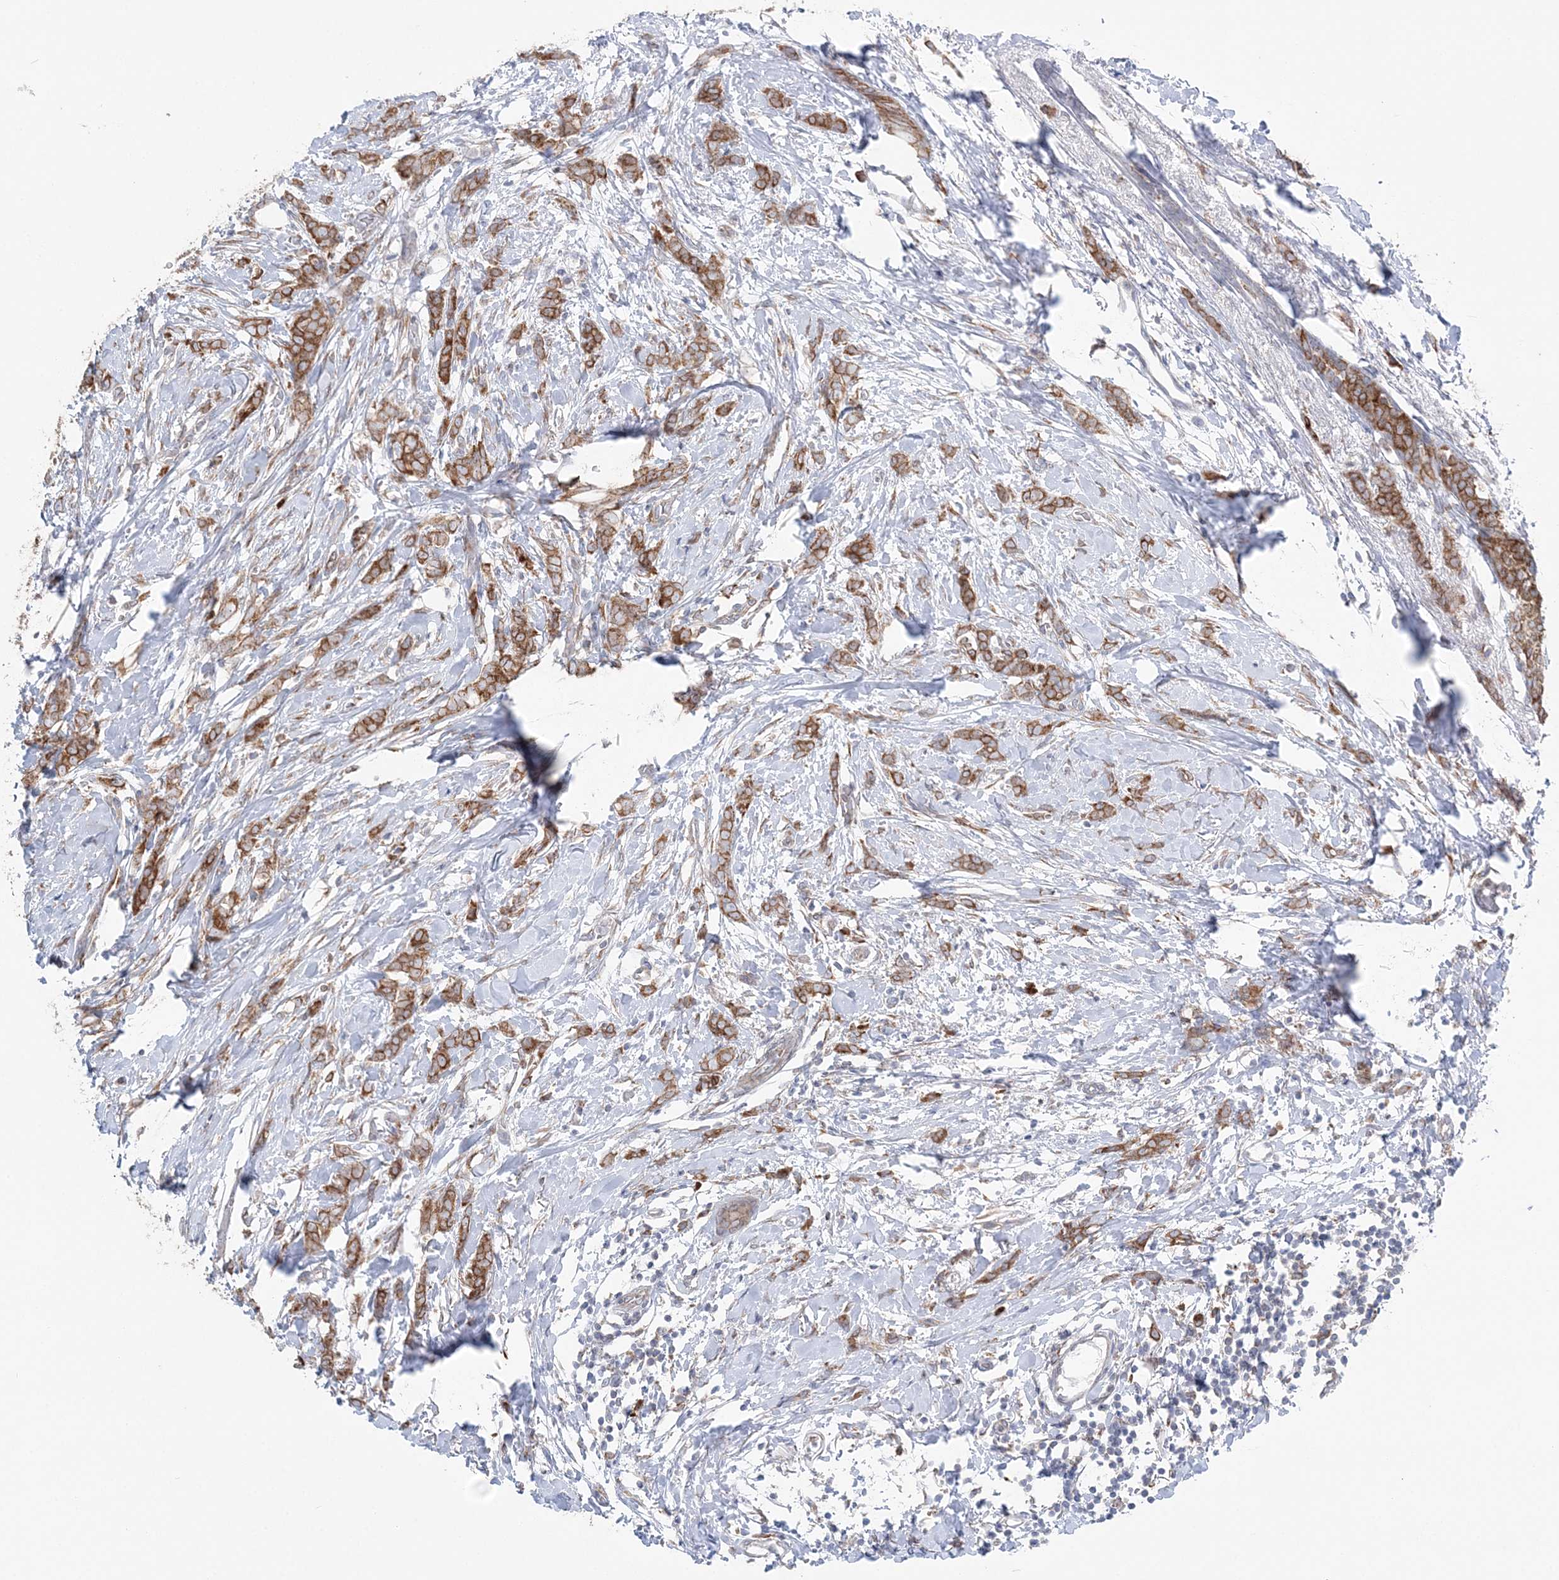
{"staining": {"intensity": "moderate", "quantity": ">75%", "location": "cytoplasmic/membranous"}, "tissue": "breast cancer", "cell_type": "Tumor cells", "image_type": "cancer", "snomed": [{"axis": "morphology", "description": "Lobular carcinoma, in situ"}, {"axis": "morphology", "description": "Lobular carcinoma"}, {"axis": "topography", "description": "Breast"}], "caption": "Human lobular carcinoma in situ (breast) stained with a protein marker reveals moderate staining in tumor cells.", "gene": "TMED10", "patient": {"sex": "female", "age": 41}}